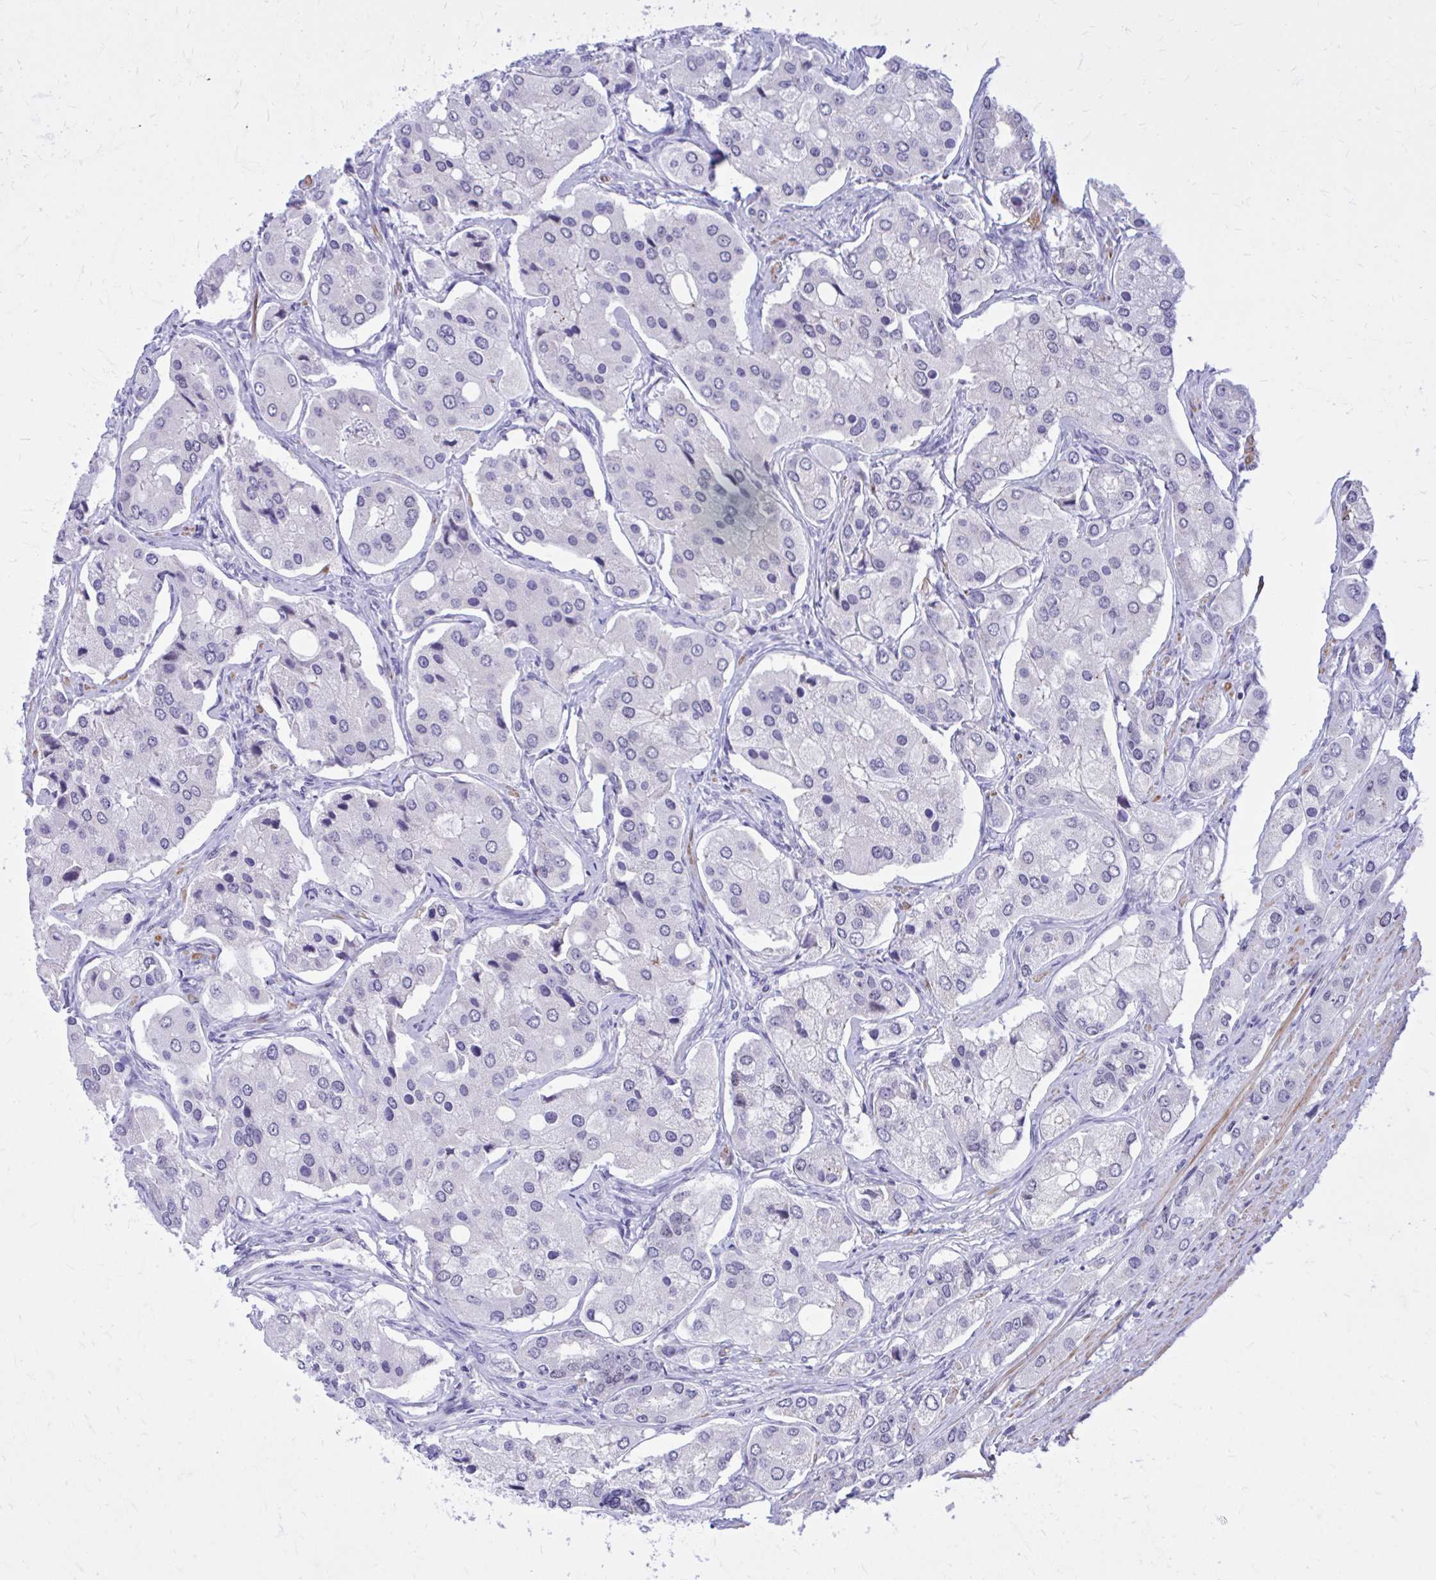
{"staining": {"intensity": "negative", "quantity": "none", "location": "none"}, "tissue": "prostate cancer", "cell_type": "Tumor cells", "image_type": "cancer", "snomed": [{"axis": "morphology", "description": "Adenocarcinoma, Low grade"}, {"axis": "topography", "description": "Prostate"}], "caption": "Immunohistochemistry (IHC) of human prostate adenocarcinoma (low-grade) shows no positivity in tumor cells. (DAB (3,3'-diaminobenzidine) immunohistochemistry (IHC) with hematoxylin counter stain).", "gene": "ZBTB25", "patient": {"sex": "male", "age": 69}}